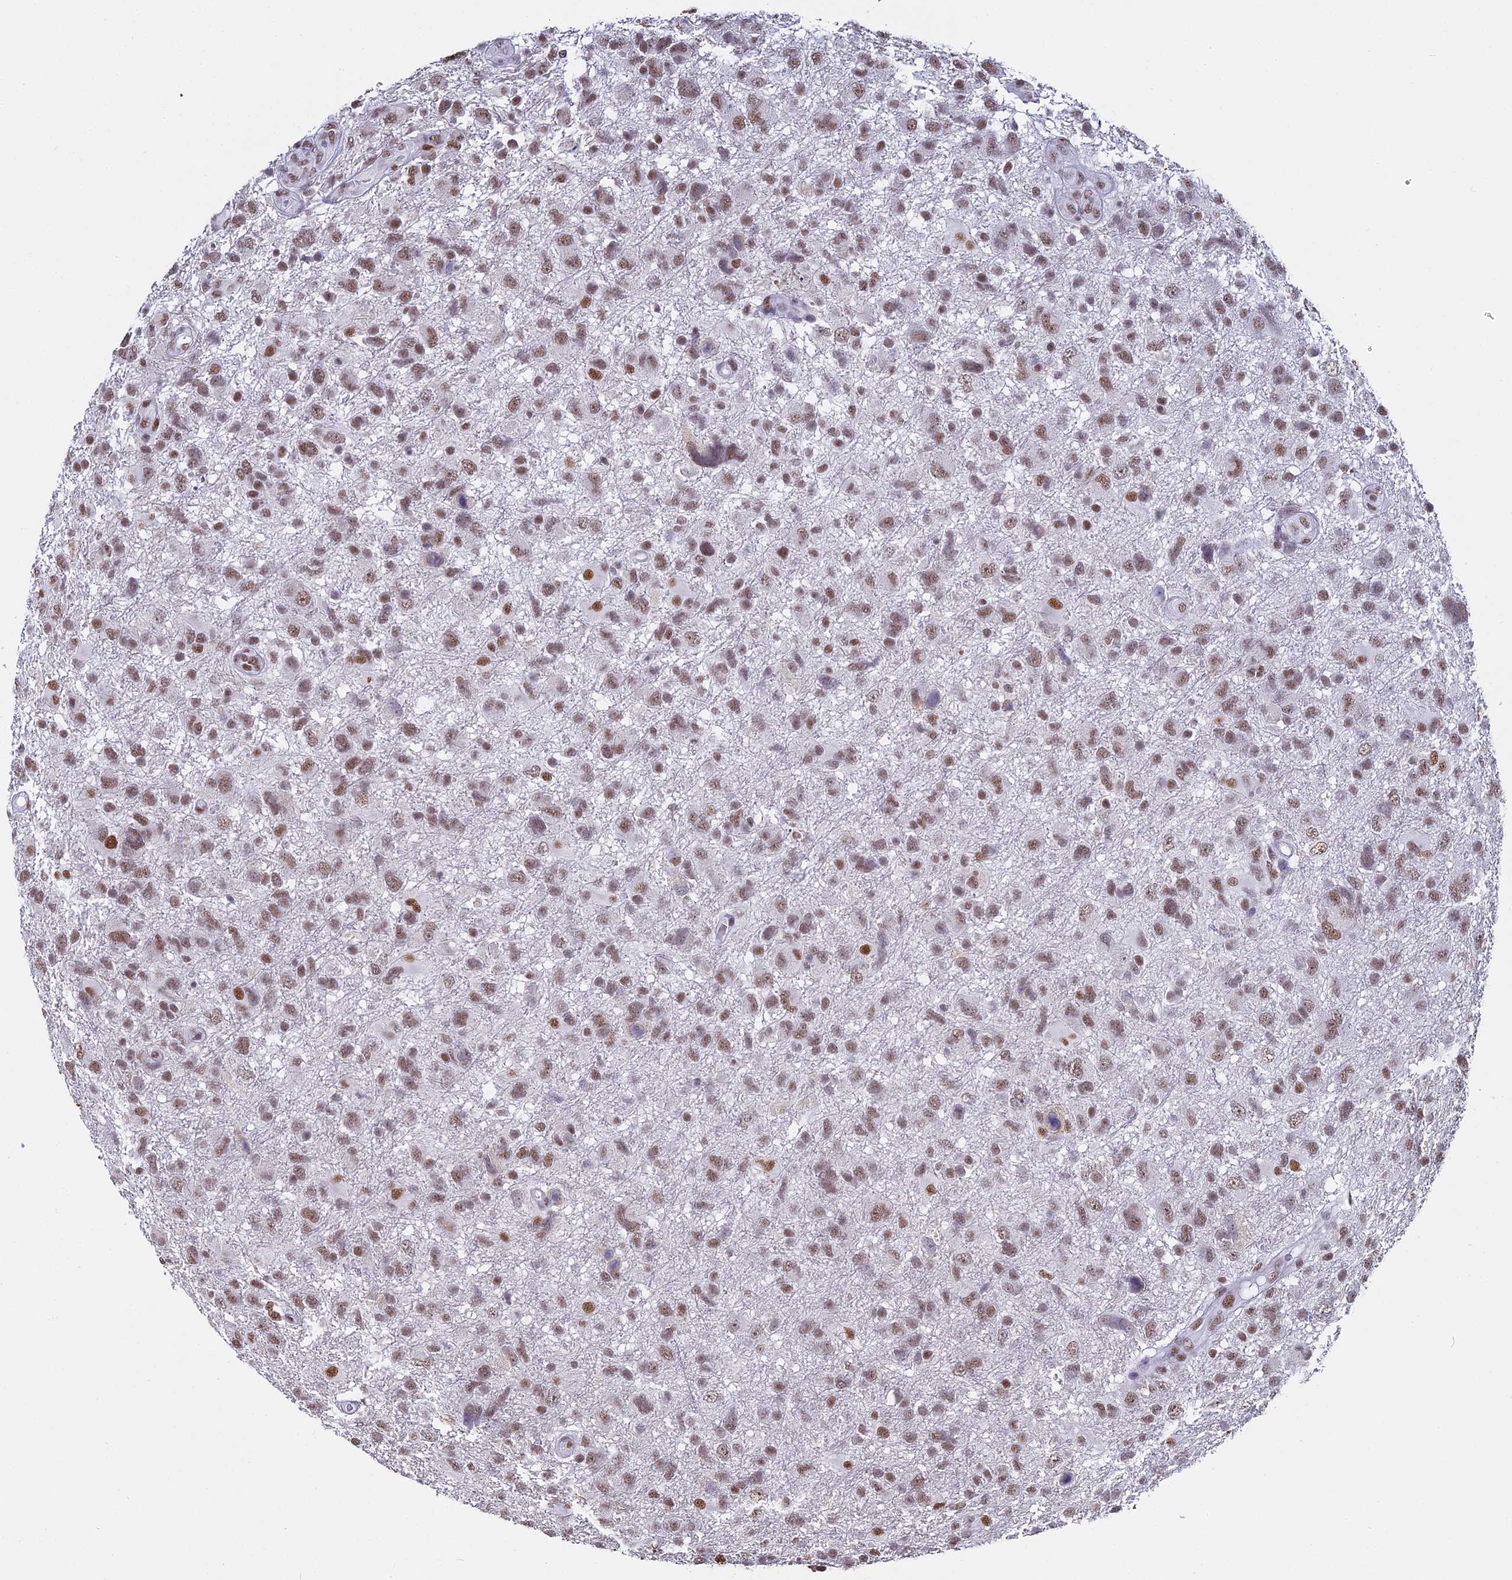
{"staining": {"intensity": "moderate", "quantity": ">75%", "location": "nuclear"}, "tissue": "glioma", "cell_type": "Tumor cells", "image_type": "cancer", "snomed": [{"axis": "morphology", "description": "Glioma, malignant, High grade"}, {"axis": "topography", "description": "Brain"}], "caption": "High-magnification brightfield microscopy of high-grade glioma (malignant) stained with DAB (3,3'-diaminobenzidine) (brown) and counterstained with hematoxylin (blue). tumor cells exhibit moderate nuclear expression is appreciated in about>75% of cells.", "gene": "CD2BP2", "patient": {"sex": "male", "age": 61}}